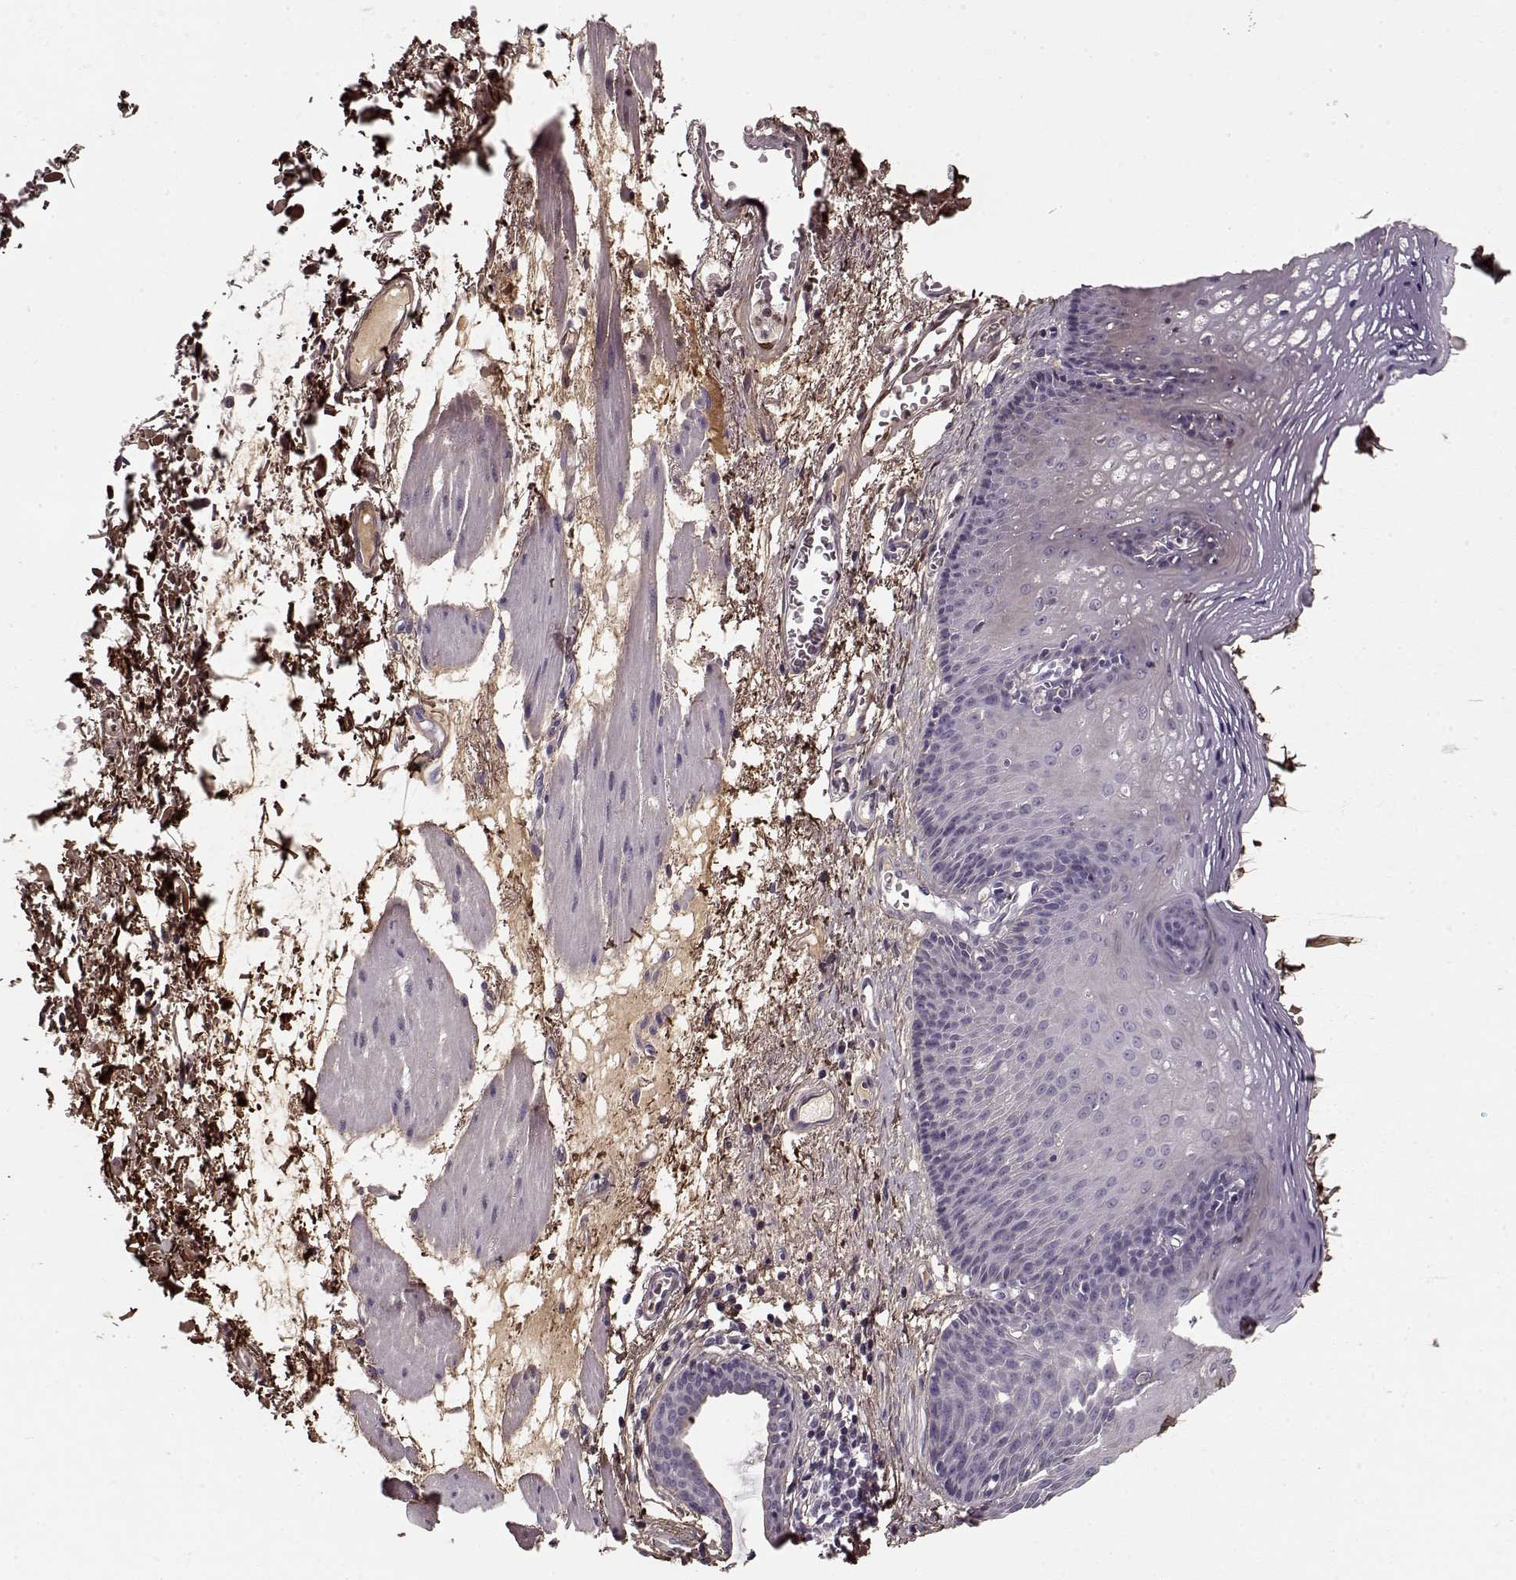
{"staining": {"intensity": "negative", "quantity": "none", "location": "none"}, "tissue": "esophagus", "cell_type": "Squamous epithelial cells", "image_type": "normal", "snomed": [{"axis": "morphology", "description": "Normal tissue, NOS"}, {"axis": "topography", "description": "Esophagus"}], "caption": "The photomicrograph reveals no staining of squamous epithelial cells in normal esophagus. Nuclei are stained in blue.", "gene": "LUM", "patient": {"sex": "male", "age": 76}}